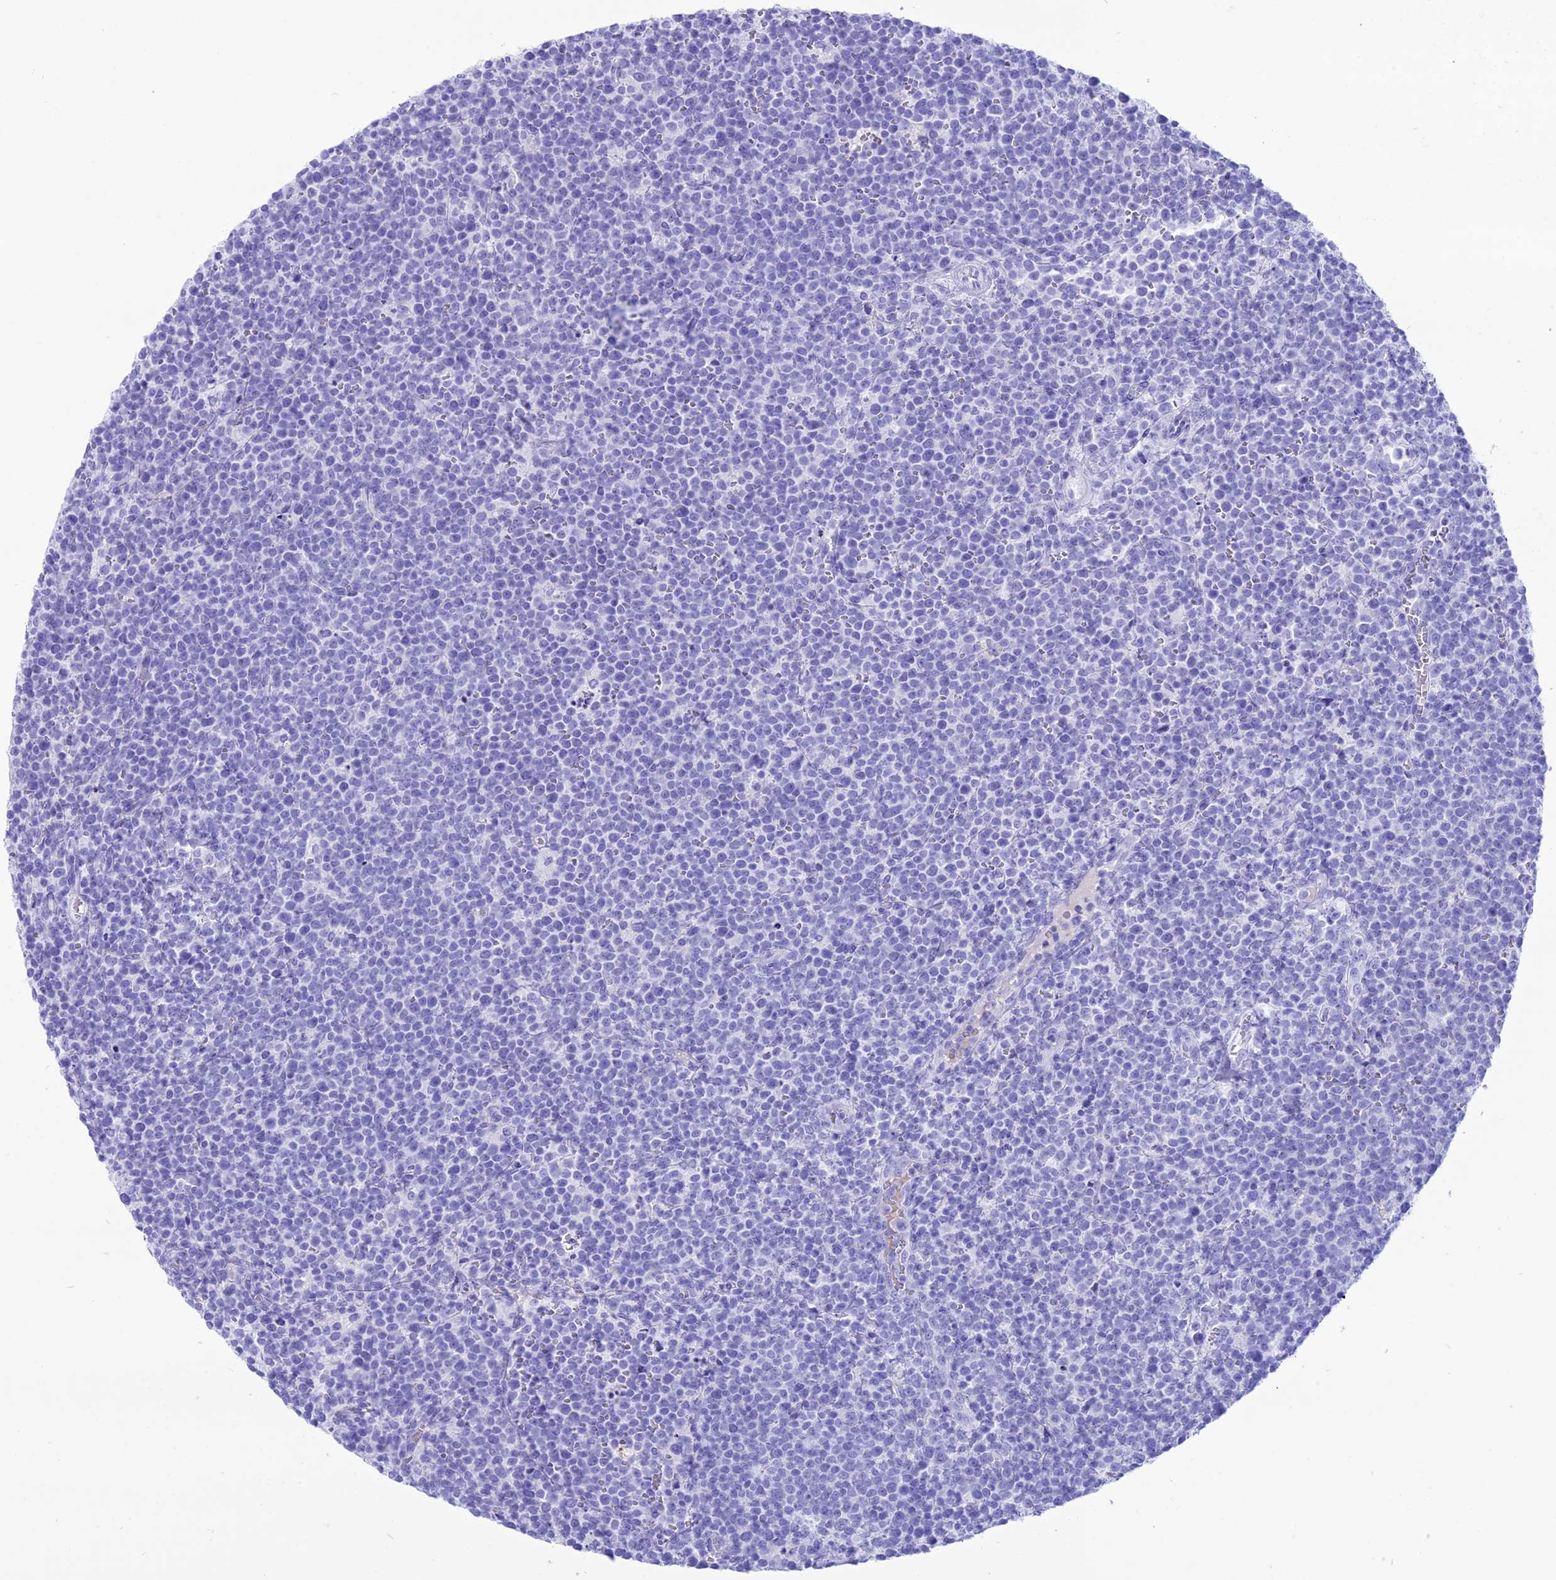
{"staining": {"intensity": "negative", "quantity": "none", "location": "none"}, "tissue": "lymphoma", "cell_type": "Tumor cells", "image_type": "cancer", "snomed": [{"axis": "morphology", "description": "Malignant lymphoma, non-Hodgkin's type, High grade"}, {"axis": "topography", "description": "Lymph node"}], "caption": "Human malignant lymphoma, non-Hodgkin's type (high-grade) stained for a protein using immunohistochemistry demonstrates no positivity in tumor cells.", "gene": "PNMA5", "patient": {"sex": "male", "age": 61}}